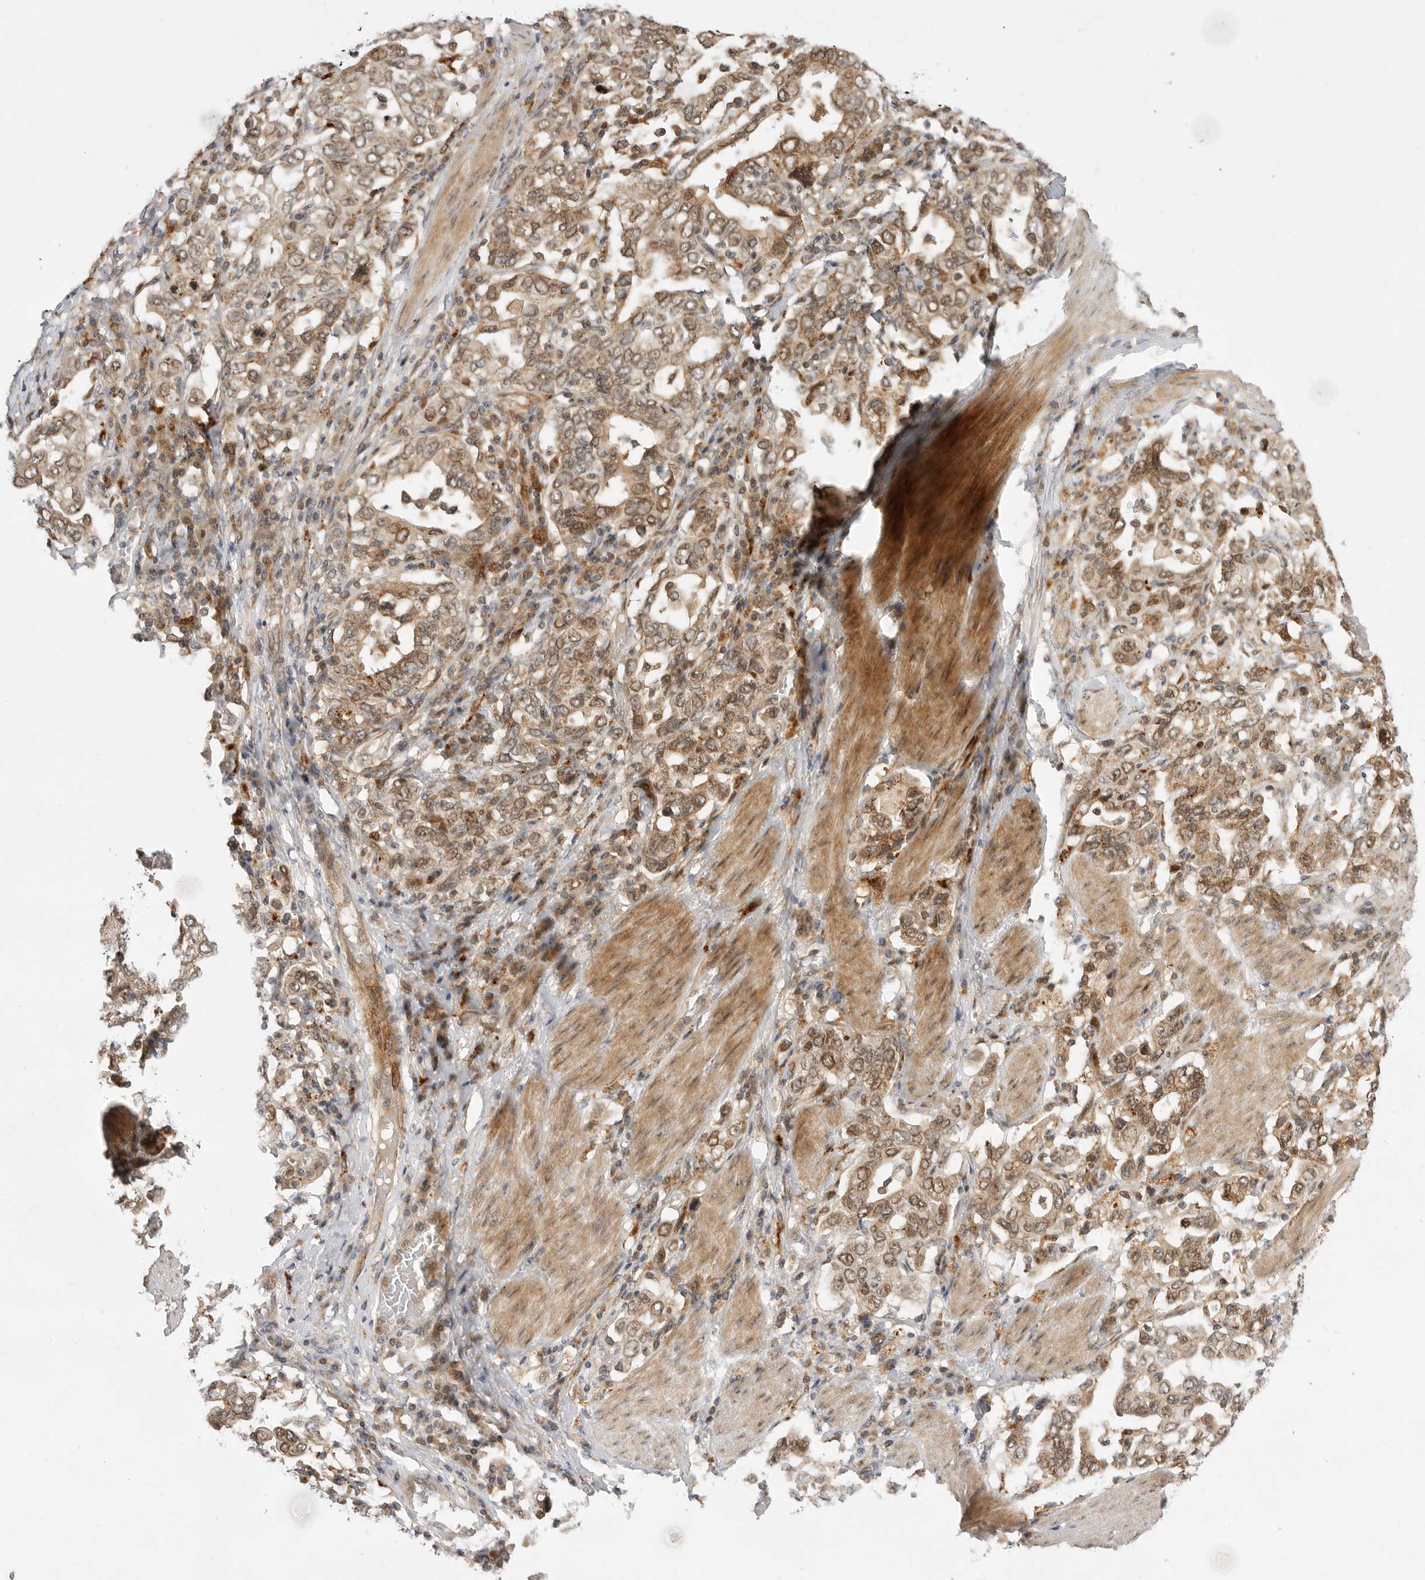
{"staining": {"intensity": "moderate", "quantity": ">75%", "location": "cytoplasmic/membranous,nuclear"}, "tissue": "stomach cancer", "cell_type": "Tumor cells", "image_type": "cancer", "snomed": [{"axis": "morphology", "description": "Adenocarcinoma, NOS"}, {"axis": "topography", "description": "Stomach, upper"}], "caption": "Immunohistochemical staining of human stomach cancer reveals medium levels of moderate cytoplasmic/membranous and nuclear protein expression in approximately >75% of tumor cells.", "gene": "CSNK1G3", "patient": {"sex": "male", "age": 62}}